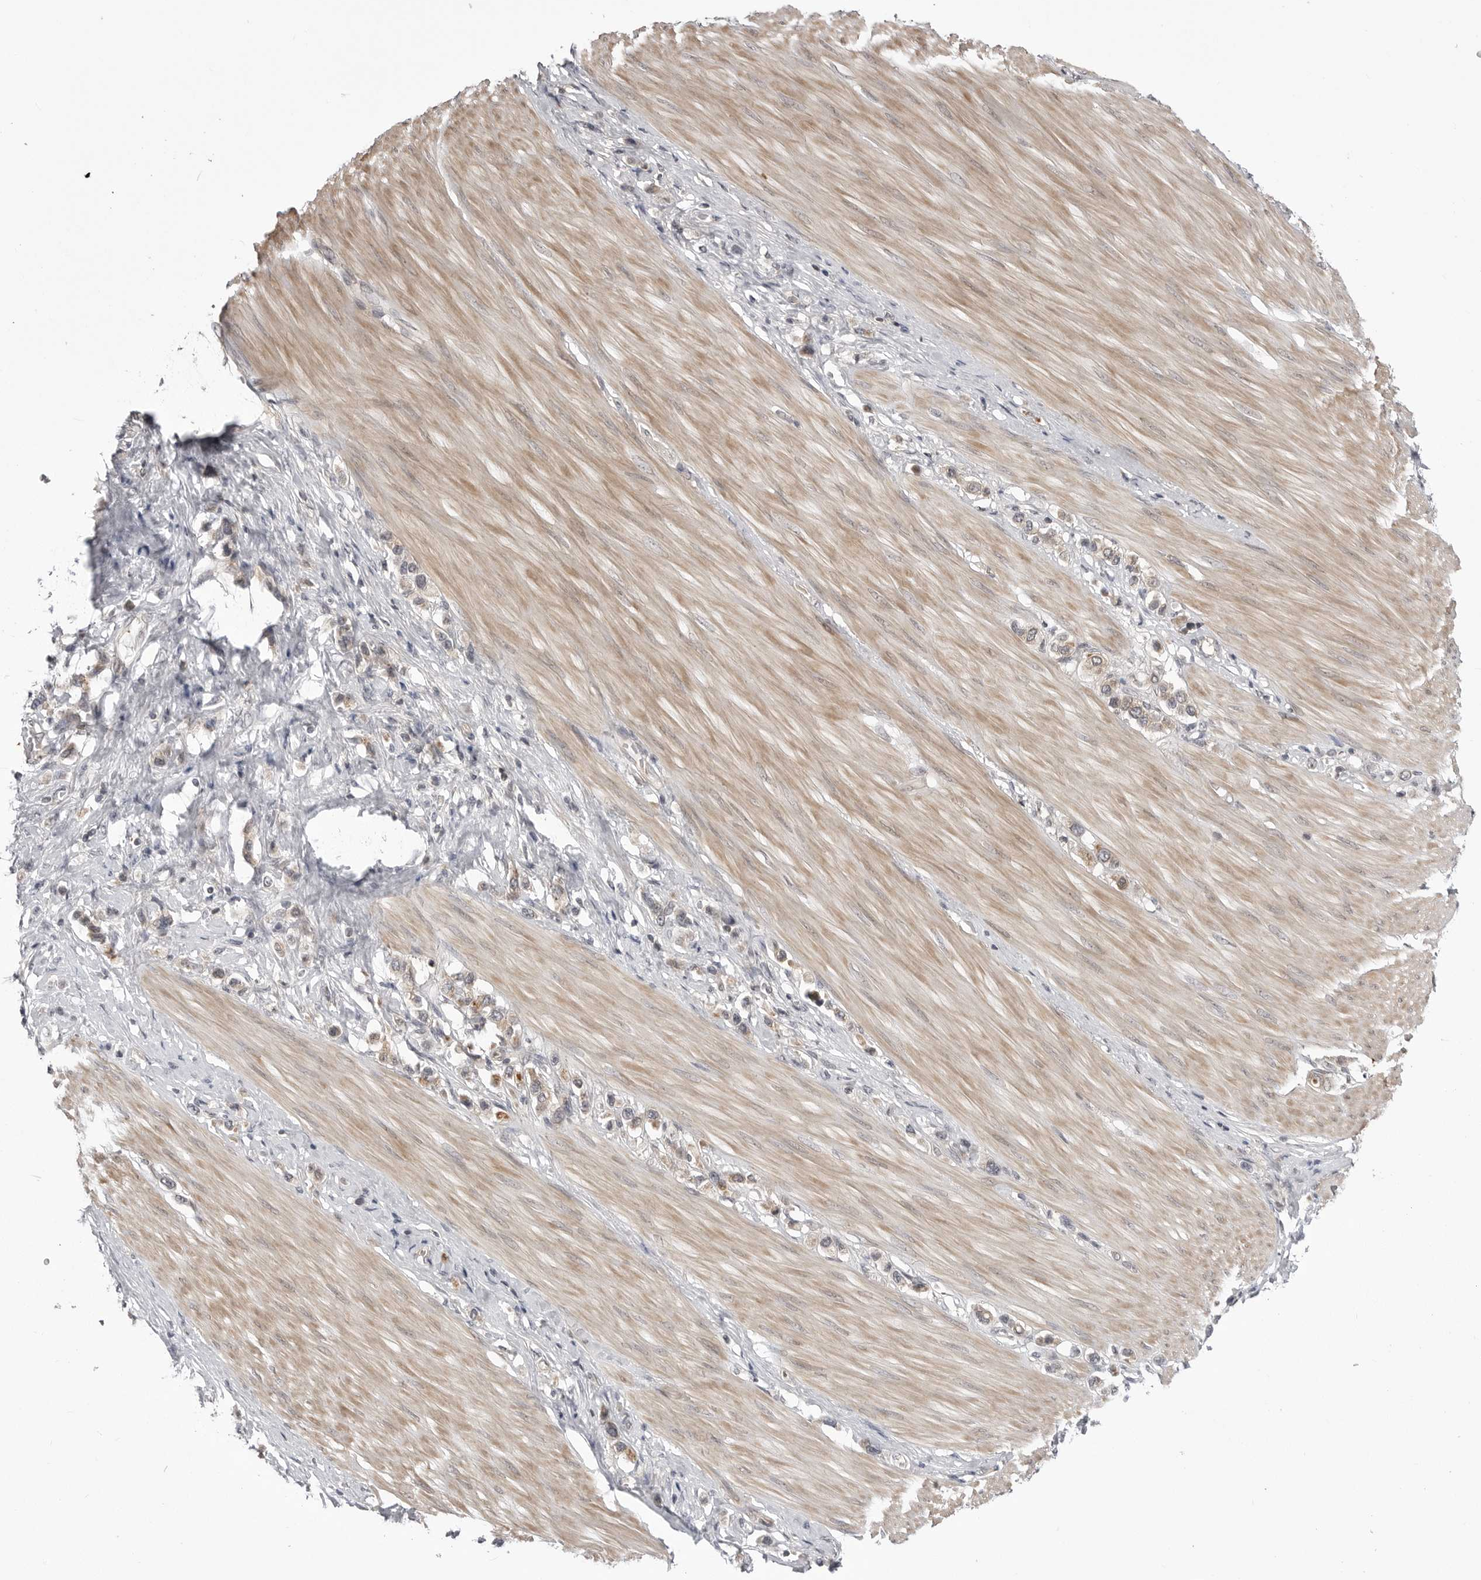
{"staining": {"intensity": "weak", "quantity": "<25%", "location": "cytoplasmic/membranous"}, "tissue": "stomach cancer", "cell_type": "Tumor cells", "image_type": "cancer", "snomed": [{"axis": "morphology", "description": "Adenocarcinoma, NOS"}, {"axis": "topography", "description": "Stomach"}], "caption": "A histopathology image of stomach cancer (adenocarcinoma) stained for a protein shows no brown staining in tumor cells. The staining is performed using DAB (3,3'-diaminobenzidine) brown chromogen with nuclei counter-stained in using hematoxylin.", "gene": "CCDC18", "patient": {"sex": "female", "age": 65}}